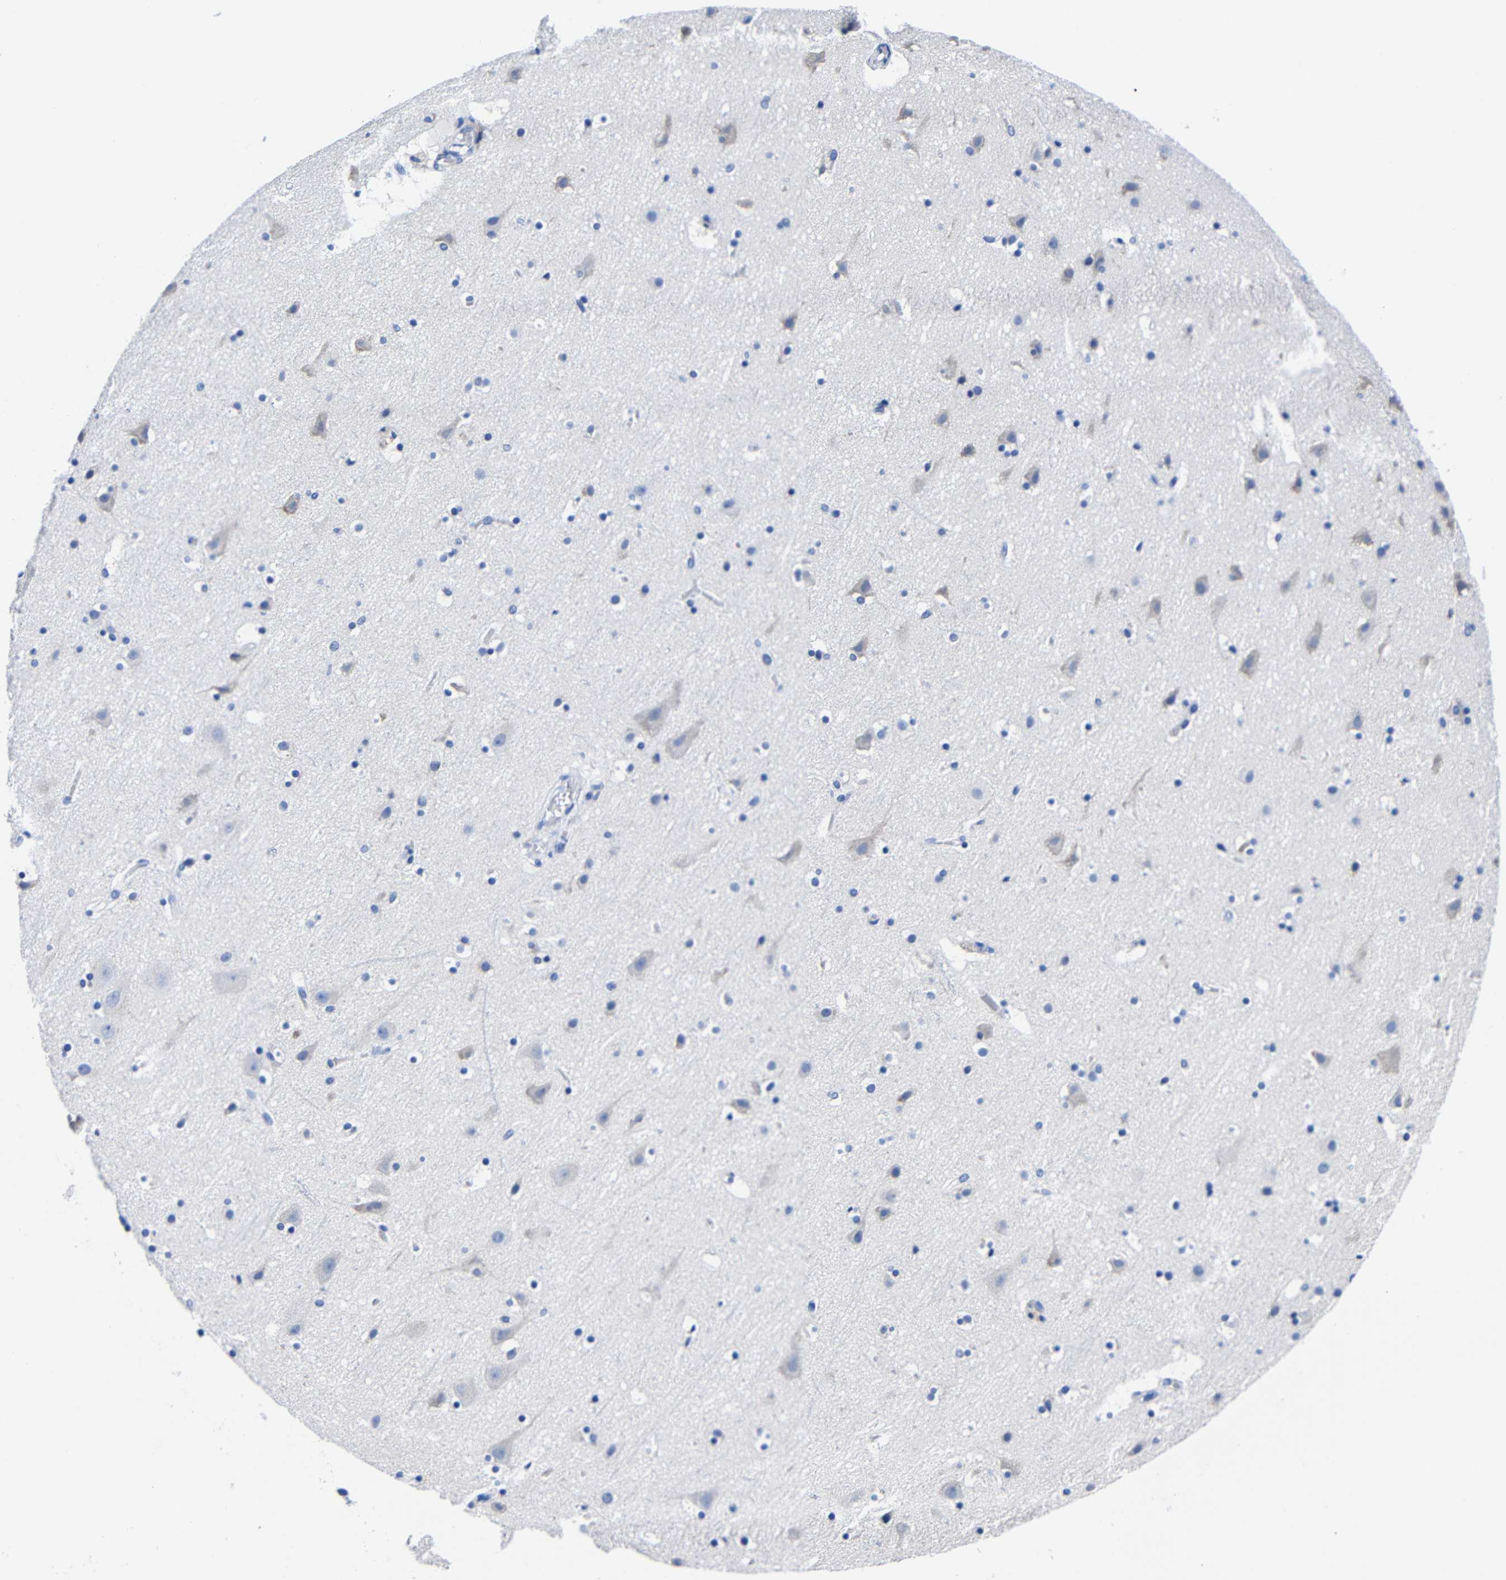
{"staining": {"intensity": "negative", "quantity": "none", "location": "none"}, "tissue": "cerebral cortex", "cell_type": "Endothelial cells", "image_type": "normal", "snomed": [{"axis": "morphology", "description": "Normal tissue, NOS"}, {"axis": "topography", "description": "Cerebral cortex"}], "caption": "Immunohistochemistry histopathology image of normal cerebral cortex: cerebral cortex stained with DAB demonstrates no significant protein expression in endothelial cells.", "gene": "CLEC4G", "patient": {"sex": "male", "age": 45}}